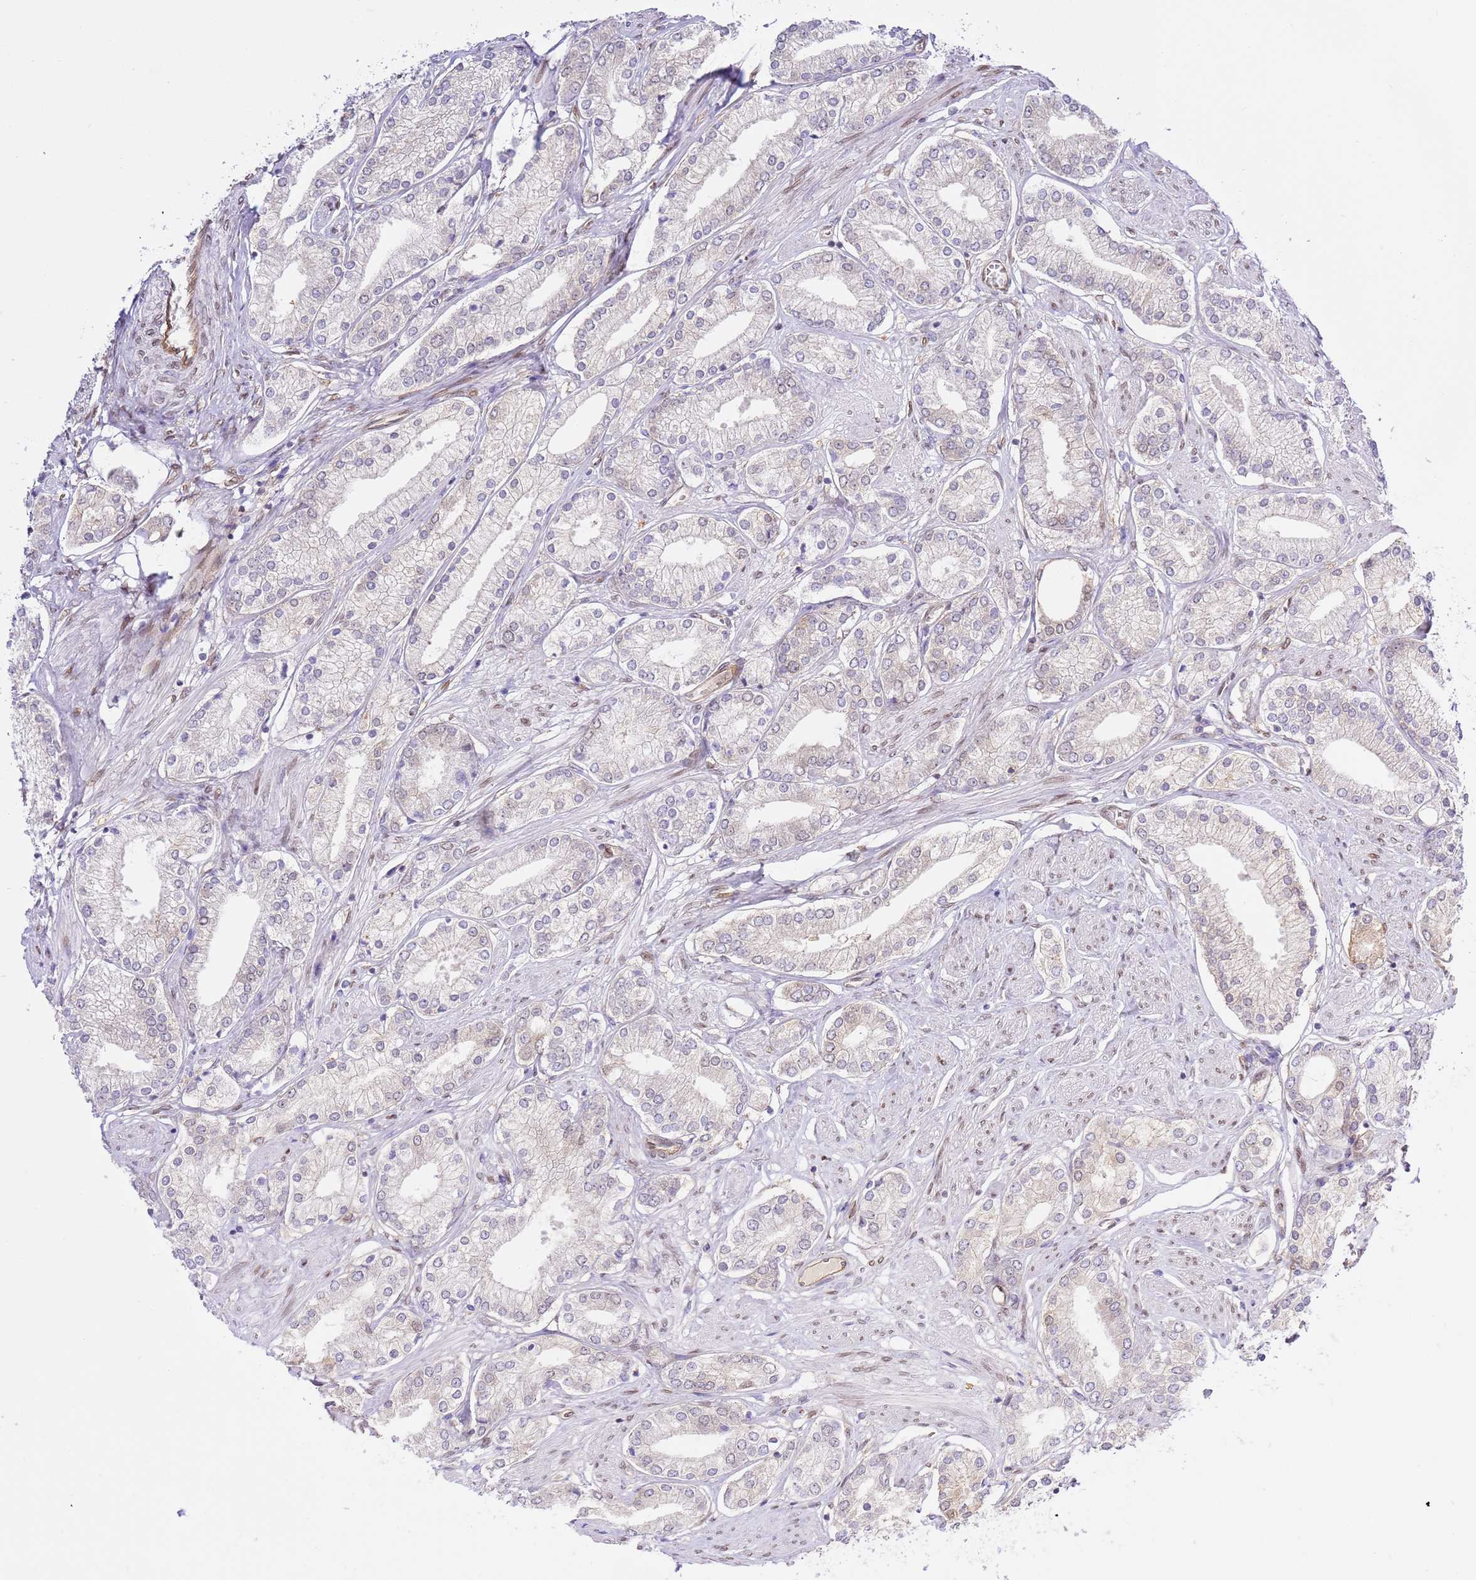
{"staining": {"intensity": "negative", "quantity": "none", "location": "none"}, "tissue": "prostate cancer", "cell_type": "Tumor cells", "image_type": "cancer", "snomed": [{"axis": "morphology", "description": "Adenocarcinoma, High grade"}, {"axis": "topography", "description": "Prostate and seminal vesicle, NOS"}], "caption": "Tumor cells are negative for protein expression in human prostate adenocarcinoma (high-grade). (Brightfield microscopy of DAB immunohistochemistry (IHC) at high magnification).", "gene": "TRIM37", "patient": {"sex": "male", "age": 64}}